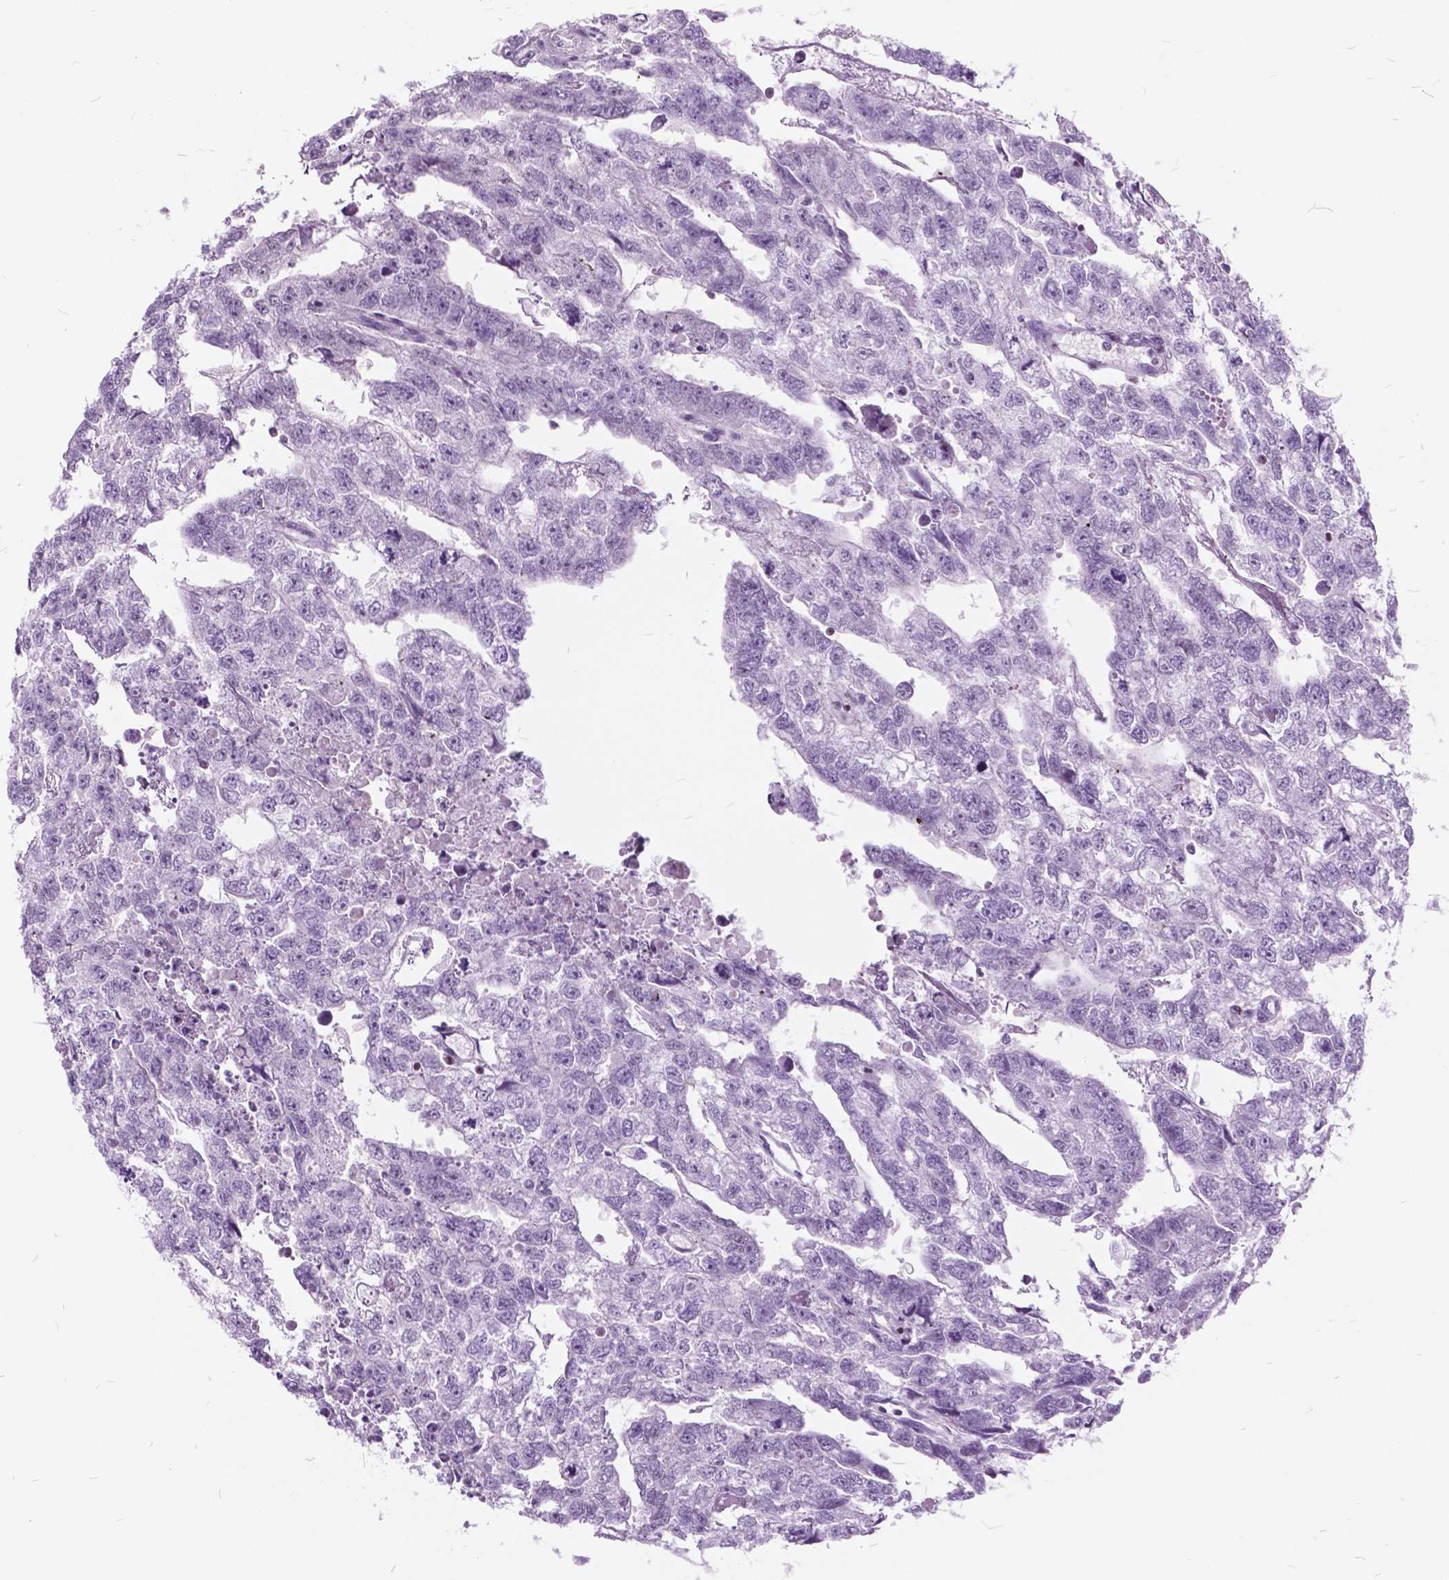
{"staining": {"intensity": "negative", "quantity": "none", "location": "none"}, "tissue": "testis cancer", "cell_type": "Tumor cells", "image_type": "cancer", "snomed": [{"axis": "morphology", "description": "Carcinoma, Embryonal, NOS"}, {"axis": "morphology", "description": "Teratoma, malignant, NOS"}, {"axis": "topography", "description": "Testis"}], "caption": "An immunohistochemistry histopathology image of testis embryonal carcinoma is shown. There is no staining in tumor cells of testis embryonal carcinoma.", "gene": "SP140", "patient": {"sex": "male", "age": 44}}